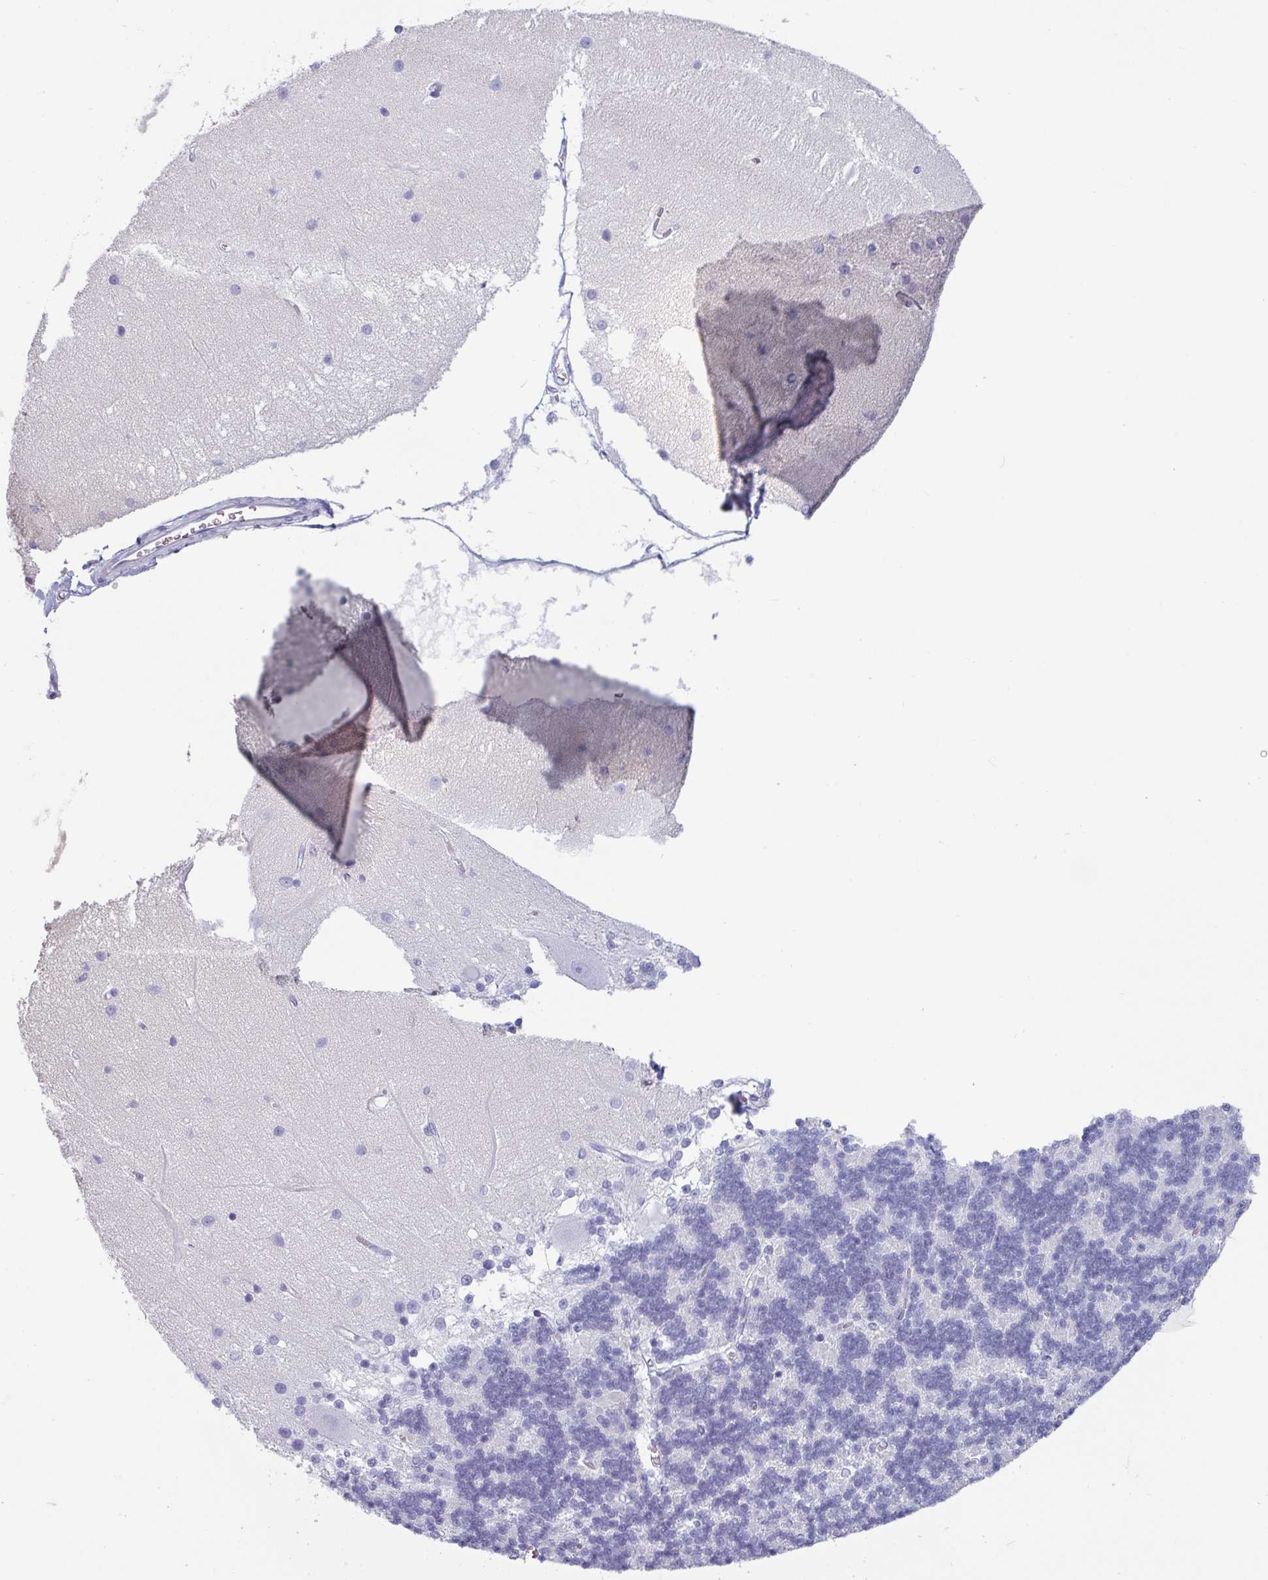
{"staining": {"intensity": "negative", "quantity": "none", "location": "none"}, "tissue": "cerebellum", "cell_type": "Cells in granular layer", "image_type": "normal", "snomed": [{"axis": "morphology", "description": "Normal tissue, NOS"}, {"axis": "topography", "description": "Cerebellum"}], "caption": "DAB immunohistochemical staining of normal human cerebellum demonstrates no significant positivity in cells in granular layer. (Brightfield microscopy of DAB IHC at high magnification).", "gene": "CRYBB2", "patient": {"sex": "female", "age": 54}}